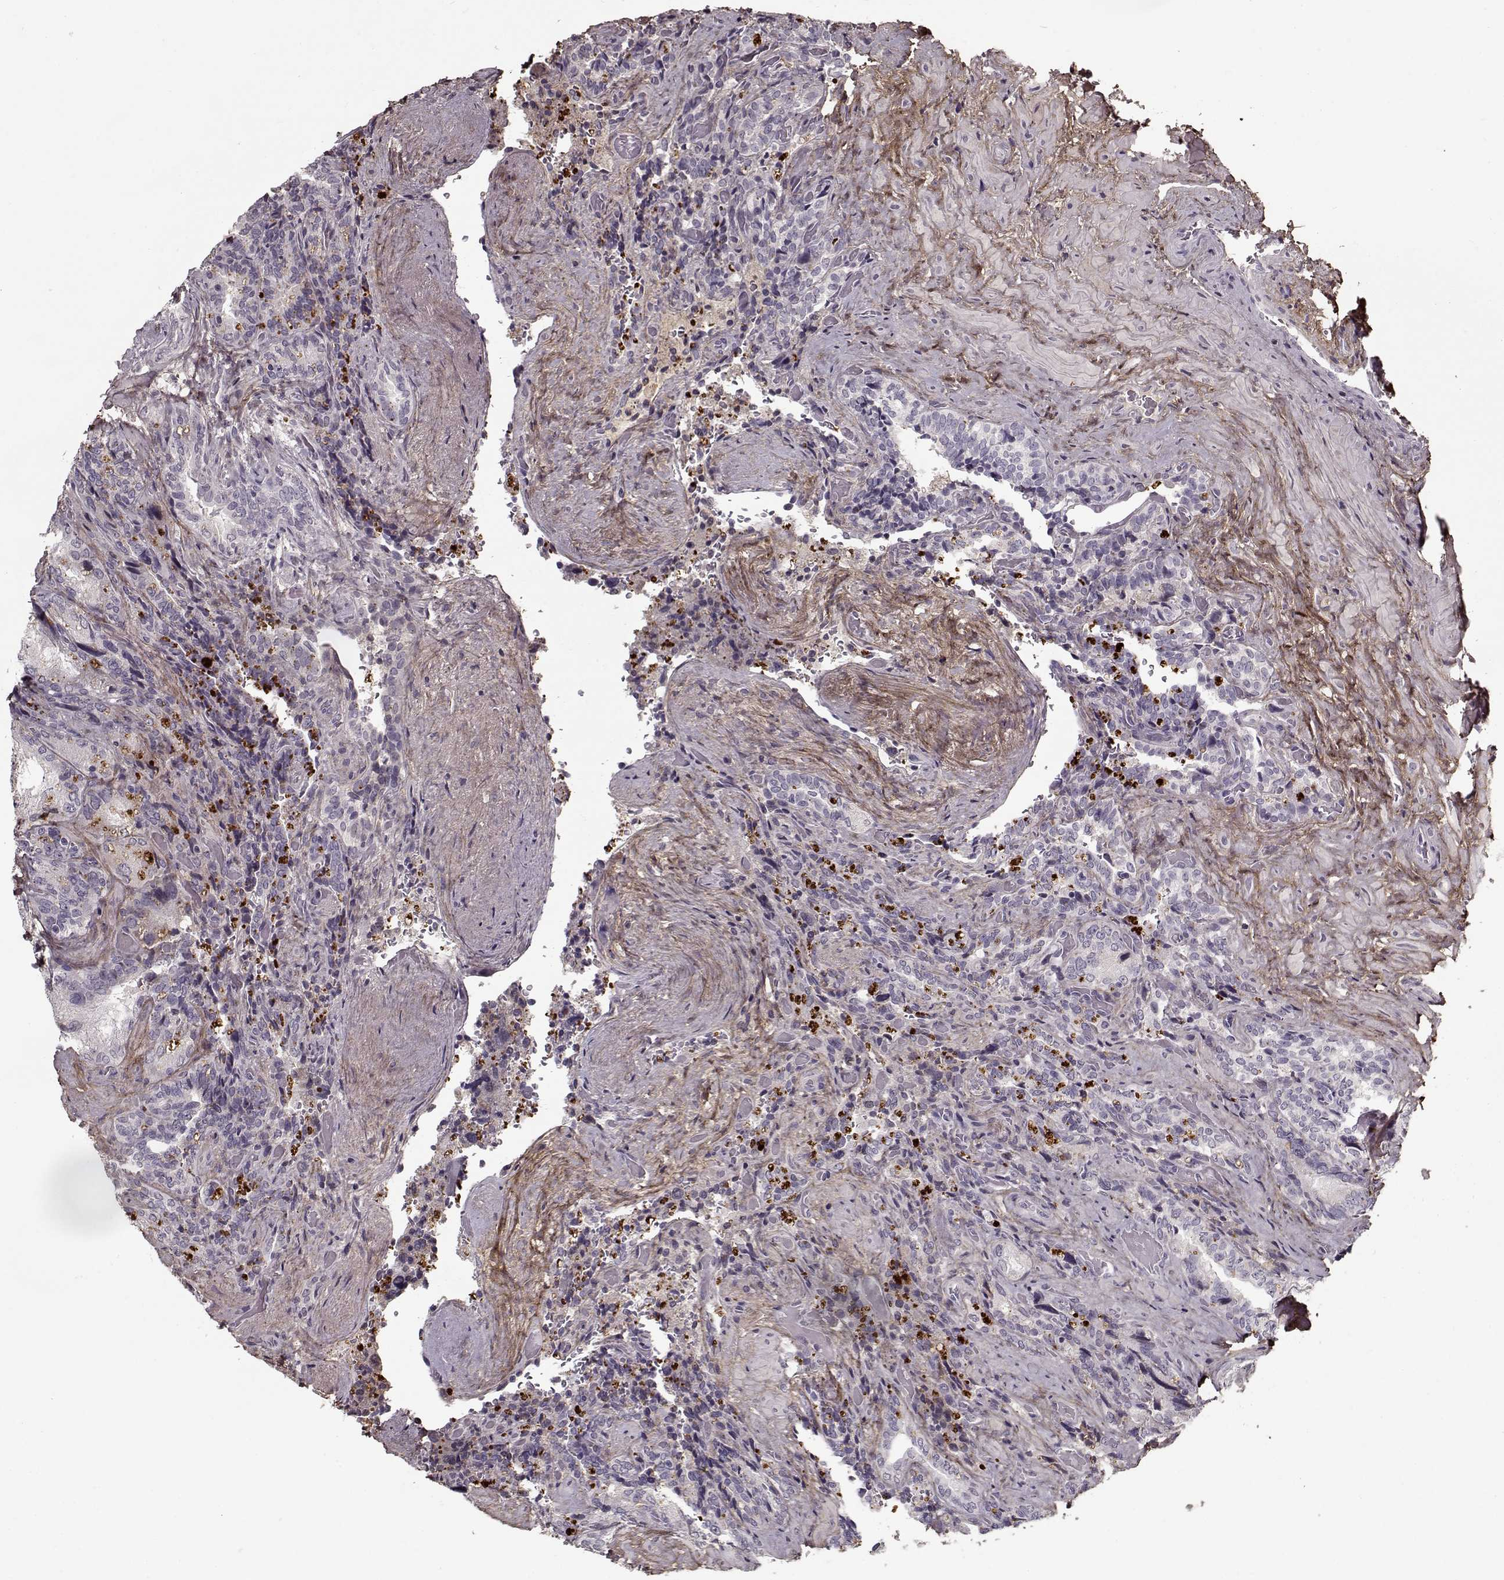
{"staining": {"intensity": "negative", "quantity": "none", "location": "none"}, "tissue": "seminal vesicle", "cell_type": "Glandular cells", "image_type": "normal", "snomed": [{"axis": "morphology", "description": "Normal tissue, NOS"}, {"axis": "topography", "description": "Seminal veicle"}], "caption": "High power microscopy image of an immunohistochemistry (IHC) histopathology image of unremarkable seminal vesicle, revealing no significant positivity in glandular cells.", "gene": "LUM", "patient": {"sex": "male", "age": 69}}